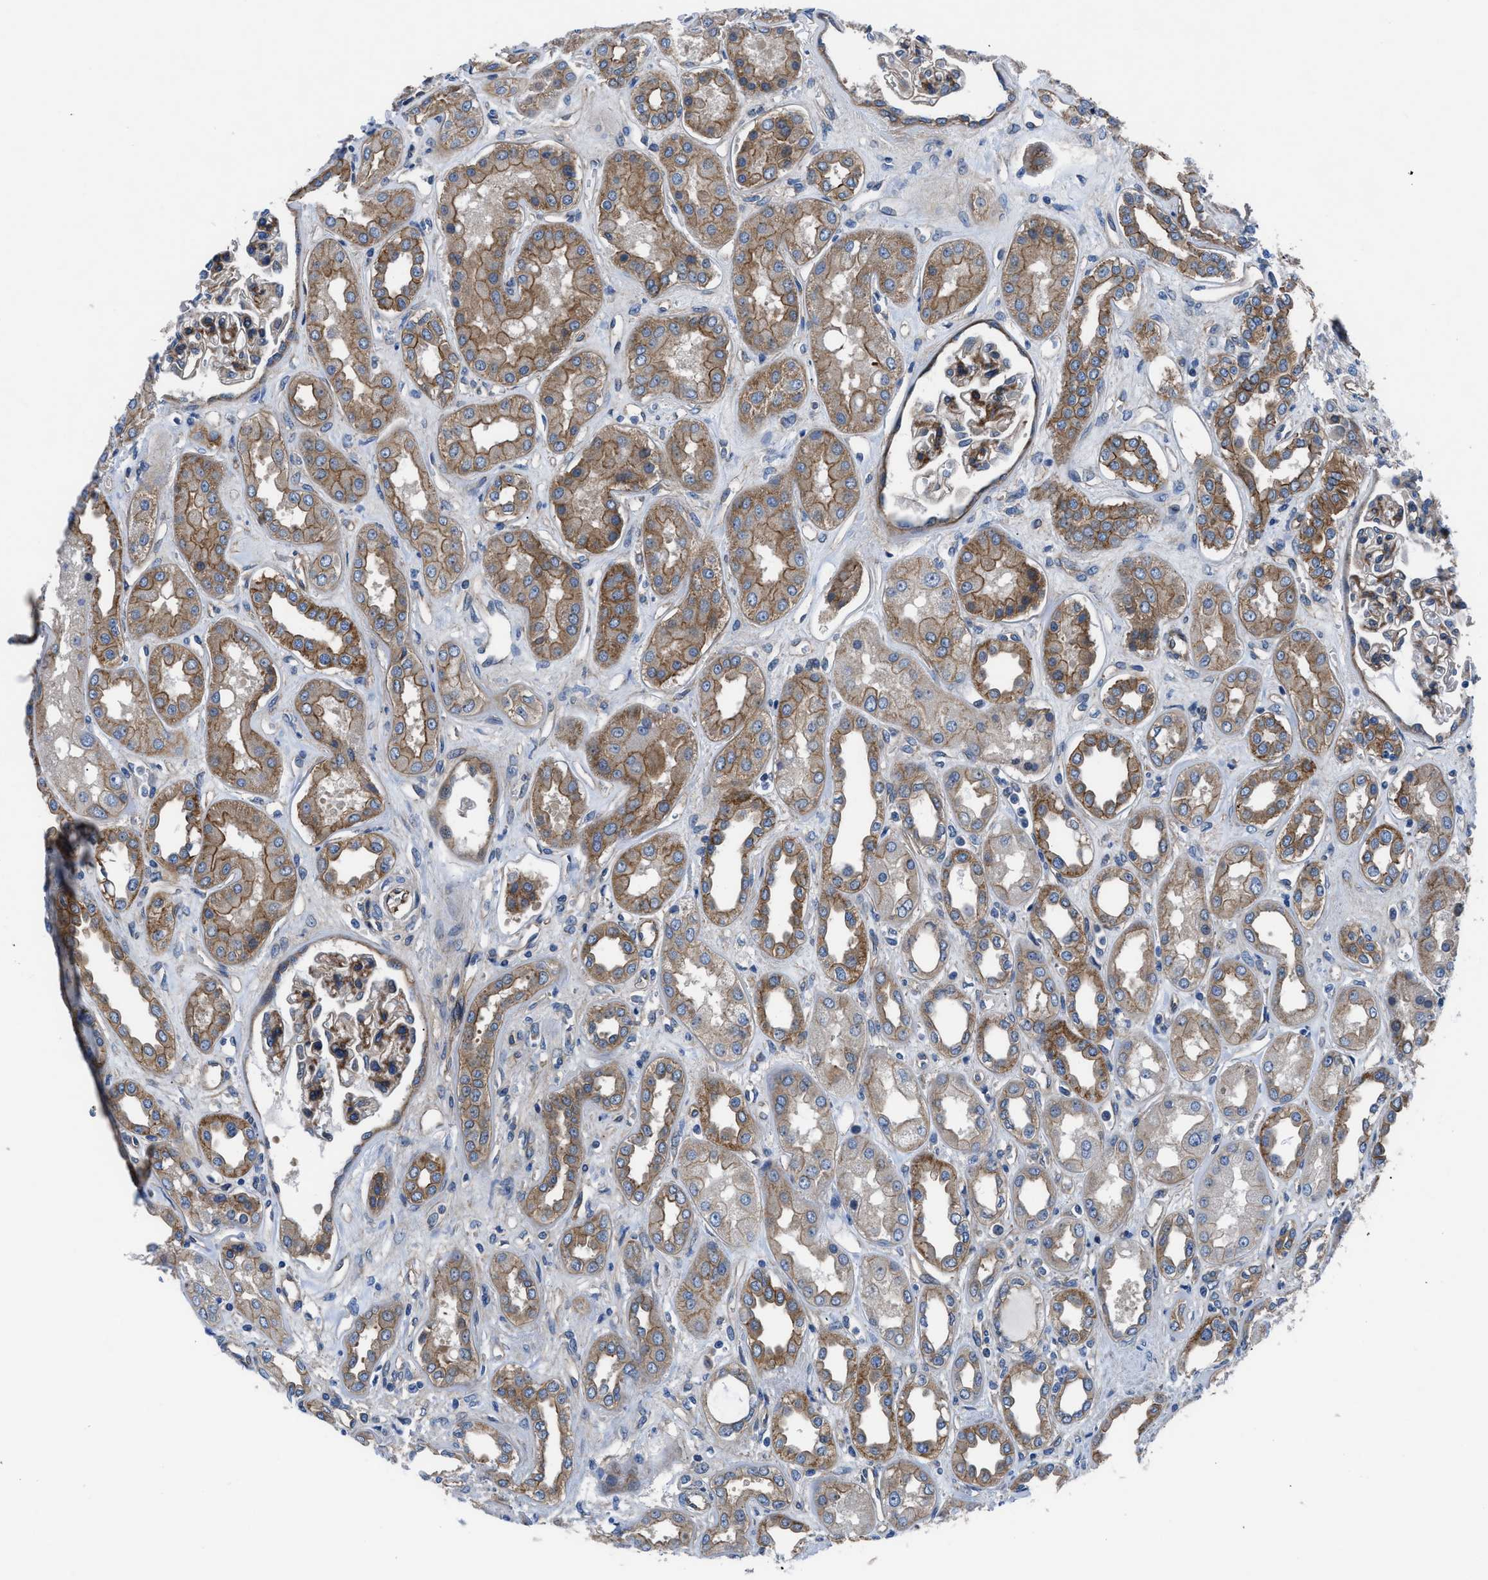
{"staining": {"intensity": "moderate", "quantity": "25%-75%", "location": "cytoplasmic/membranous"}, "tissue": "kidney", "cell_type": "Cells in glomeruli", "image_type": "normal", "snomed": [{"axis": "morphology", "description": "Normal tissue, NOS"}, {"axis": "topography", "description": "Kidney"}], "caption": "Immunohistochemical staining of unremarkable kidney displays moderate cytoplasmic/membranous protein staining in about 25%-75% of cells in glomeruli.", "gene": "TRIP4", "patient": {"sex": "male", "age": 59}}